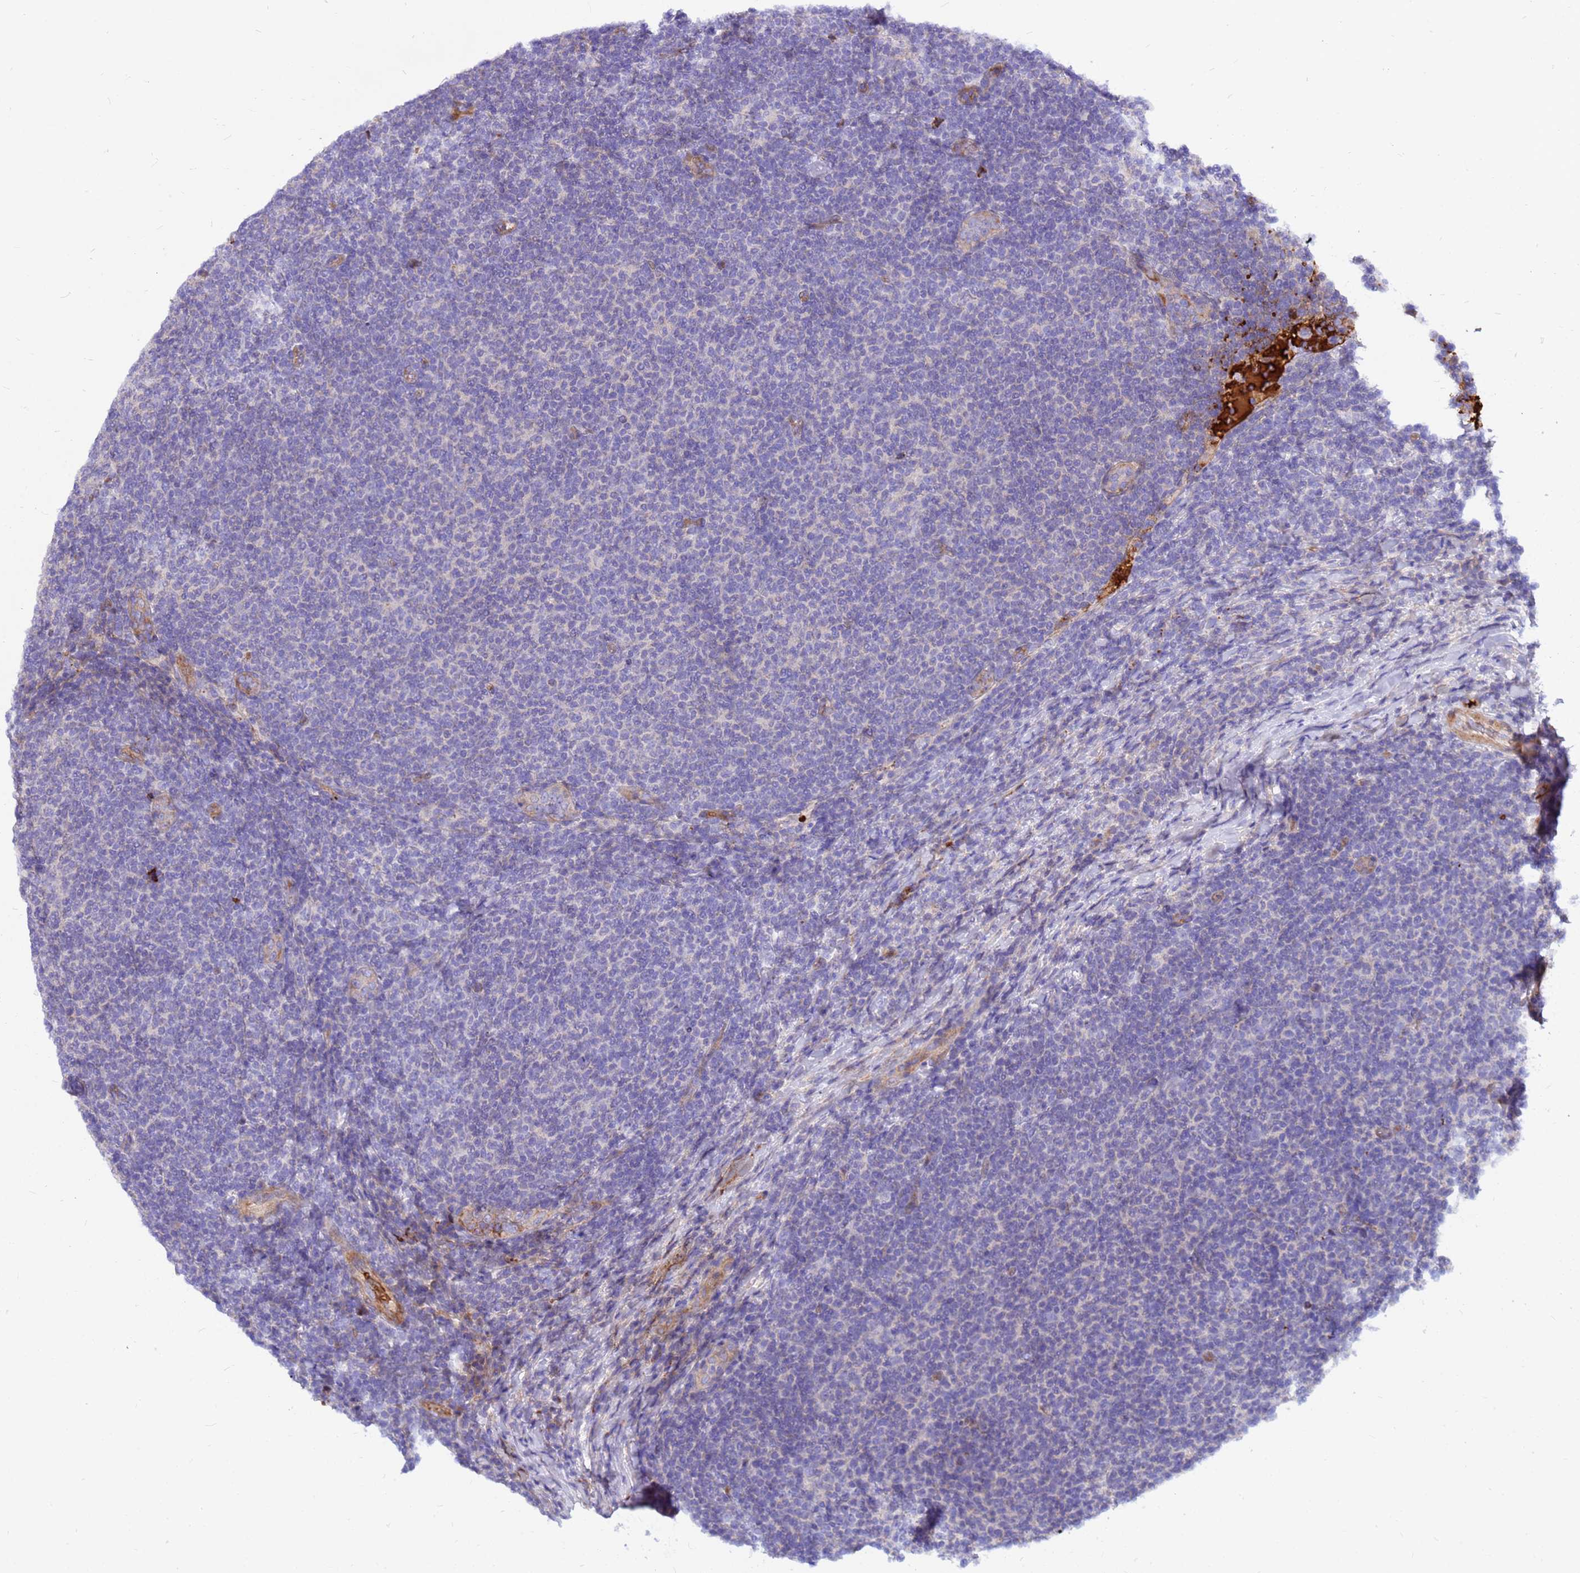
{"staining": {"intensity": "negative", "quantity": "none", "location": "none"}, "tissue": "lymphoma", "cell_type": "Tumor cells", "image_type": "cancer", "snomed": [{"axis": "morphology", "description": "Malignant lymphoma, non-Hodgkin's type, Low grade"}, {"axis": "topography", "description": "Lymph node"}], "caption": "DAB immunohistochemical staining of human malignant lymphoma, non-Hodgkin's type (low-grade) reveals no significant staining in tumor cells. (Immunohistochemistry (ihc), brightfield microscopy, high magnification).", "gene": "CRHBP", "patient": {"sex": "male", "age": 66}}